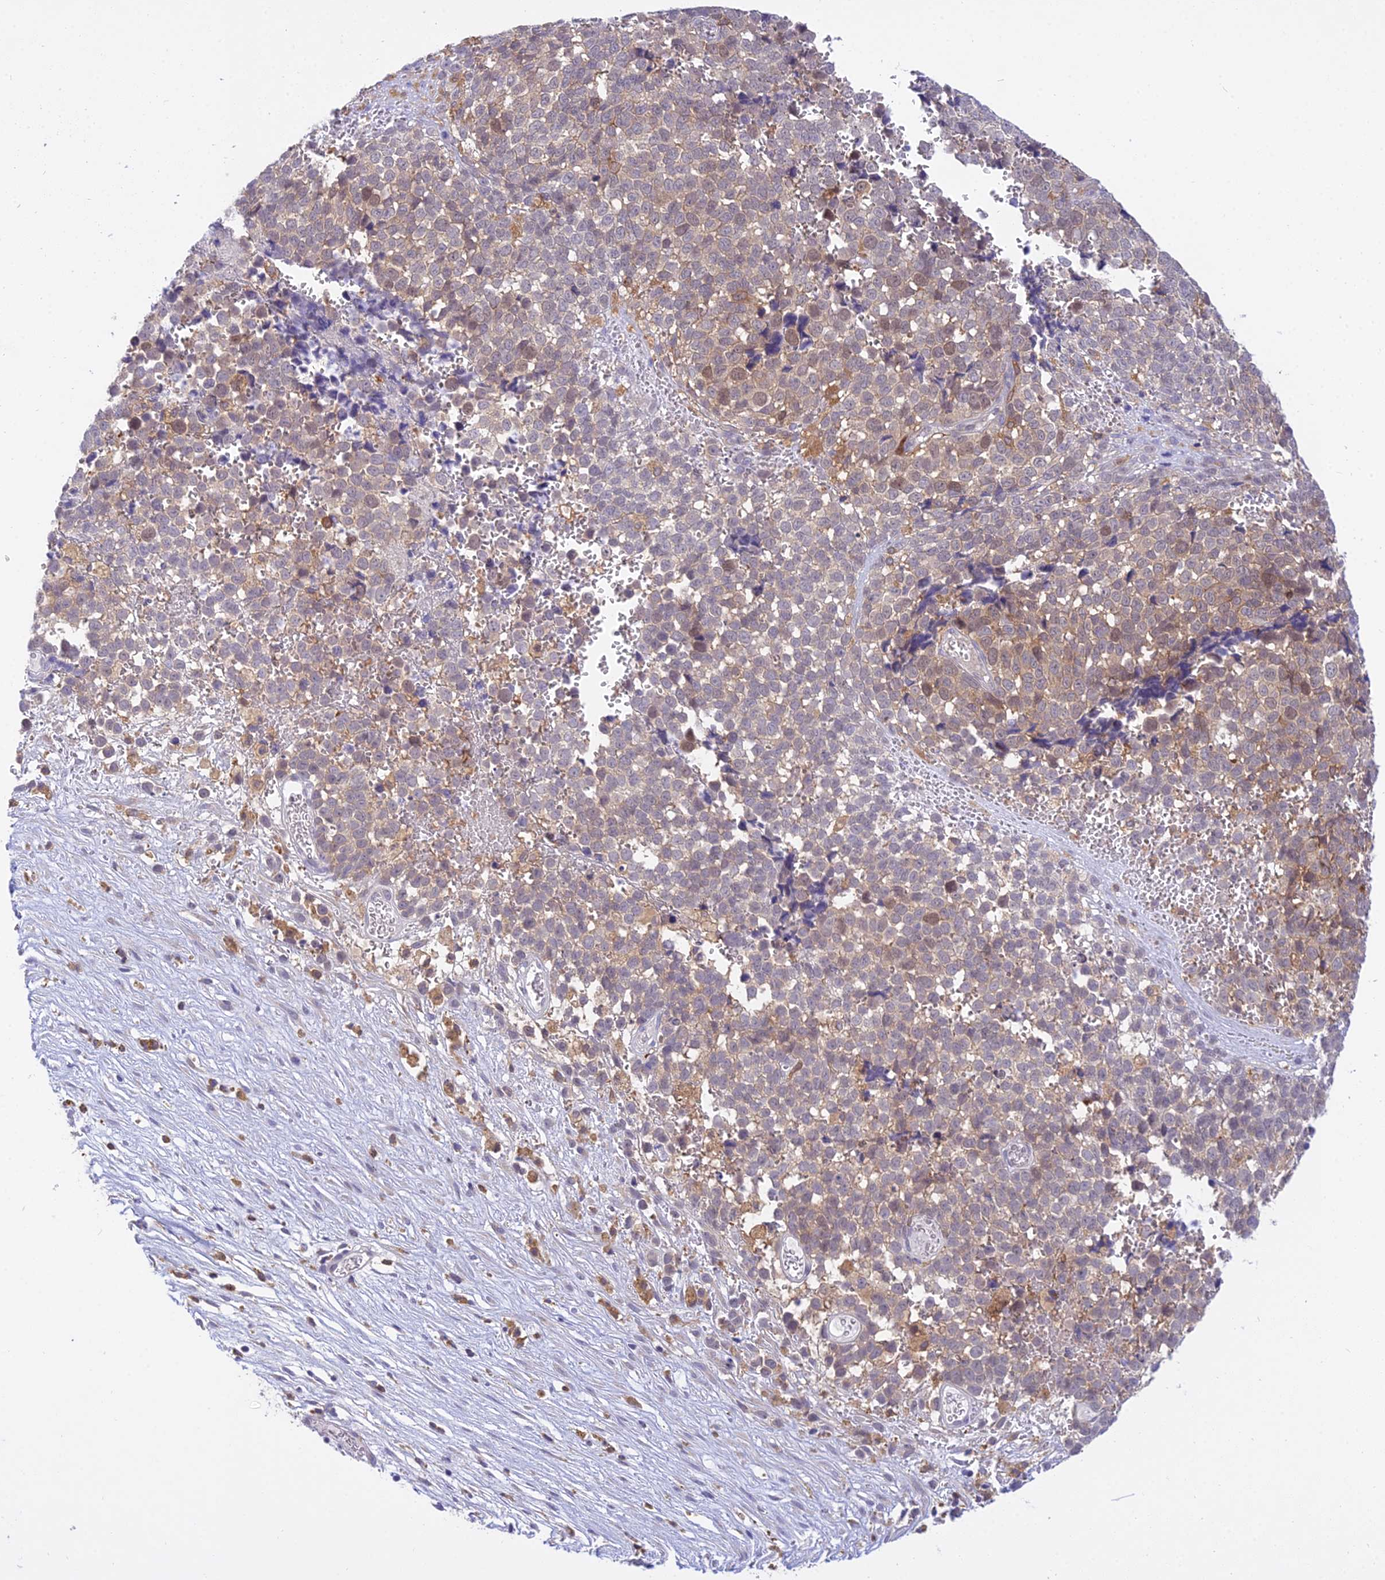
{"staining": {"intensity": "weak", "quantity": "<25%", "location": "cytoplasmic/membranous"}, "tissue": "melanoma", "cell_type": "Tumor cells", "image_type": "cancer", "snomed": [{"axis": "morphology", "description": "Malignant melanoma, NOS"}, {"axis": "topography", "description": "Nose, NOS"}], "caption": "The IHC micrograph has no significant positivity in tumor cells of melanoma tissue.", "gene": "UBE2G1", "patient": {"sex": "female", "age": 48}}